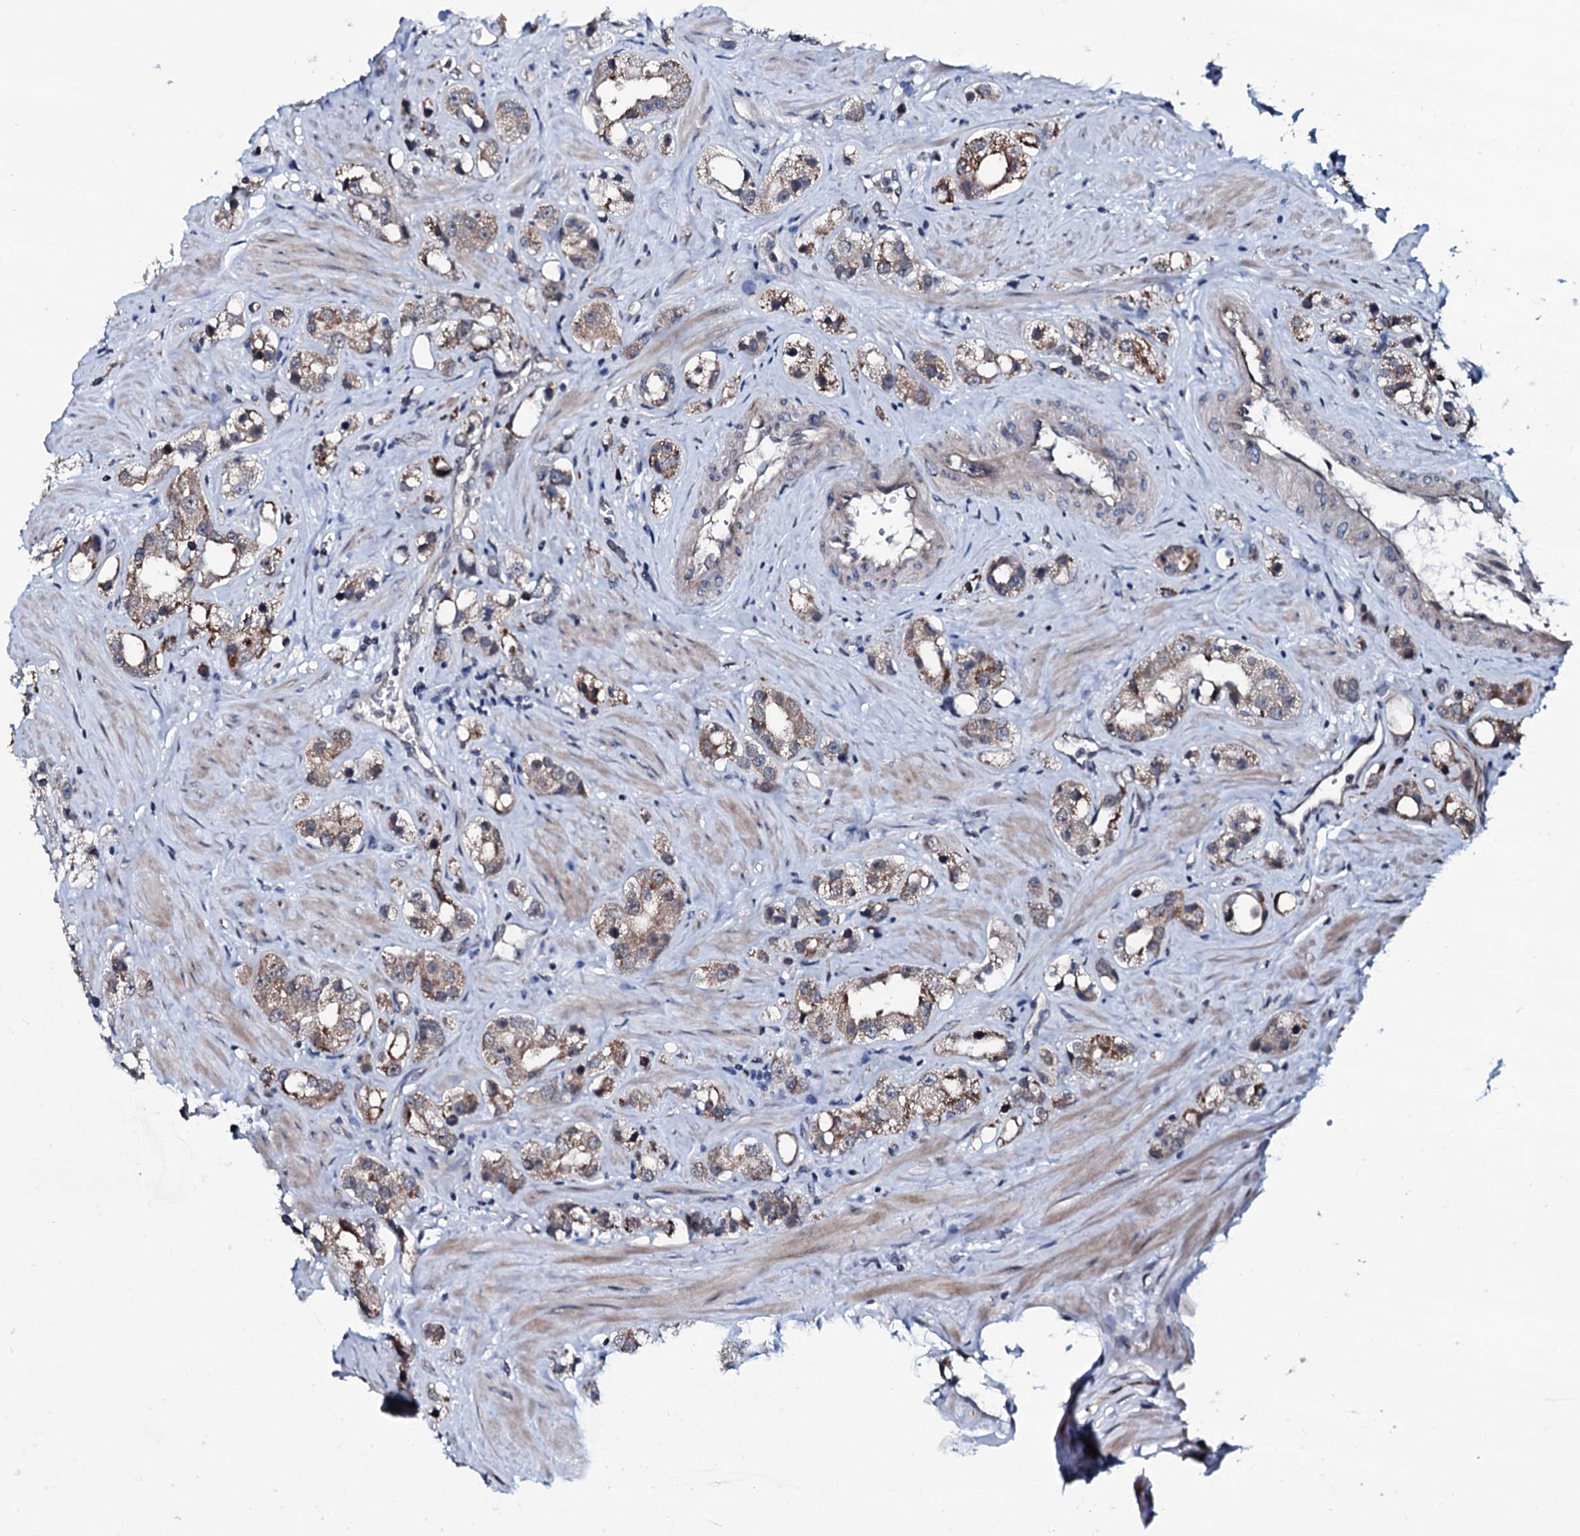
{"staining": {"intensity": "moderate", "quantity": "<25%", "location": "cytoplasmic/membranous"}, "tissue": "prostate cancer", "cell_type": "Tumor cells", "image_type": "cancer", "snomed": [{"axis": "morphology", "description": "Adenocarcinoma, NOS"}, {"axis": "topography", "description": "Prostate"}], "caption": "Protein expression analysis of prostate cancer (adenocarcinoma) shows moderate cytoplasmic/membranous staining in about <25% of tumor cells.", "gene": "OGFOD2", "patient": {"sex": "male", "age": 79}}